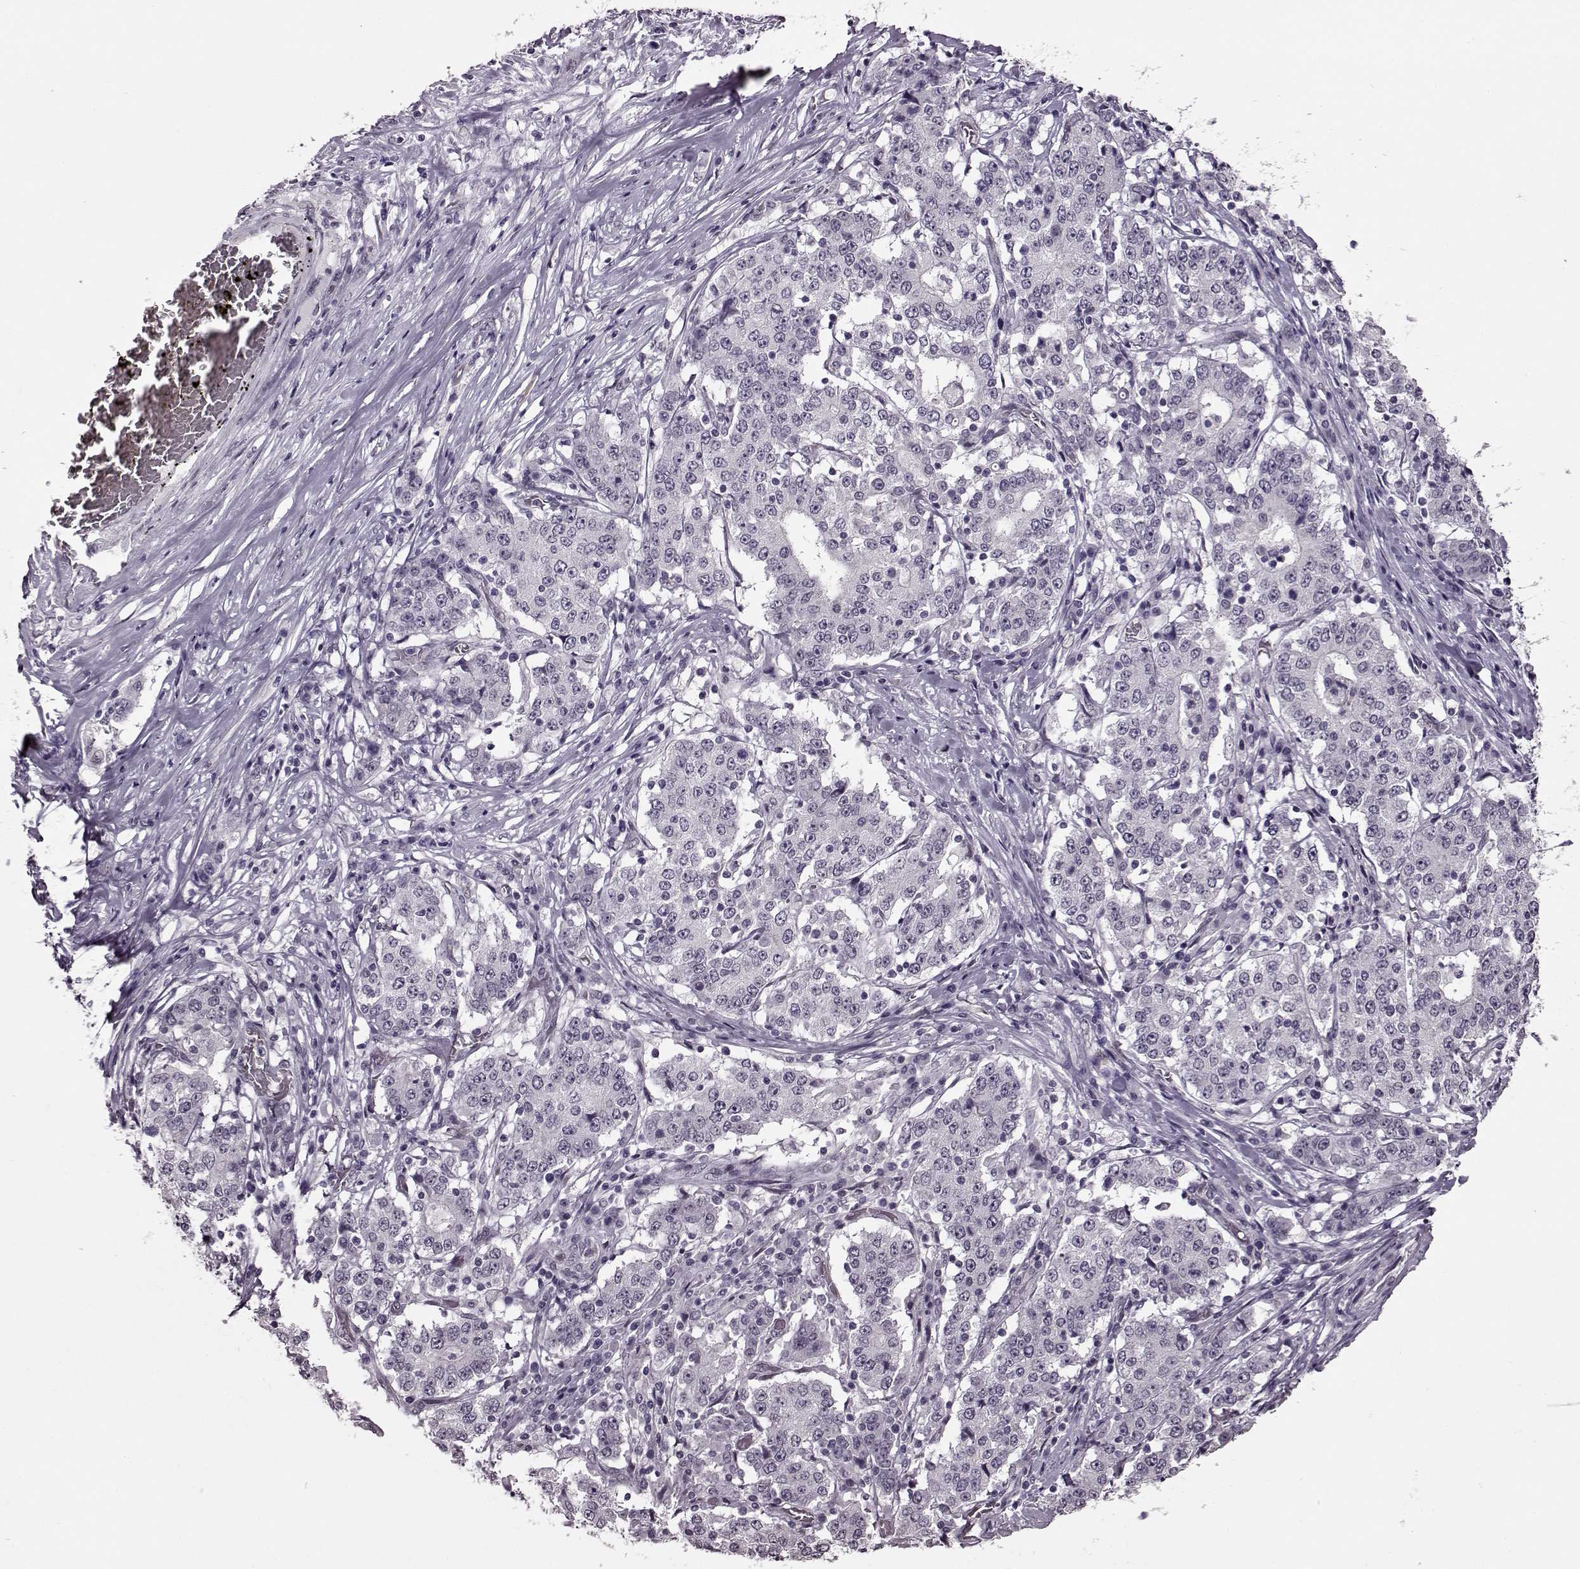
{"staining": {"intensity": "negative", "quantity": "none", "location": "none"}, "tissue": "stomach cancer", "cell_type": "Tumor cells", "image_type": "cancer", "snomed": [{"axis": "morphology", "description": "Adenocarcinoma, NOS"}, {"axis": "topography", "description": "Stomach"}], "caption": "Immunohistochemistry (IHC) micrograph of neoplastic tissue: adenocarcinoma (stomach) stained with DAB shows no significant protein staining in tumor cells.", "gene": "STX1B", "patient": {"sex": "male", "age": 59}}